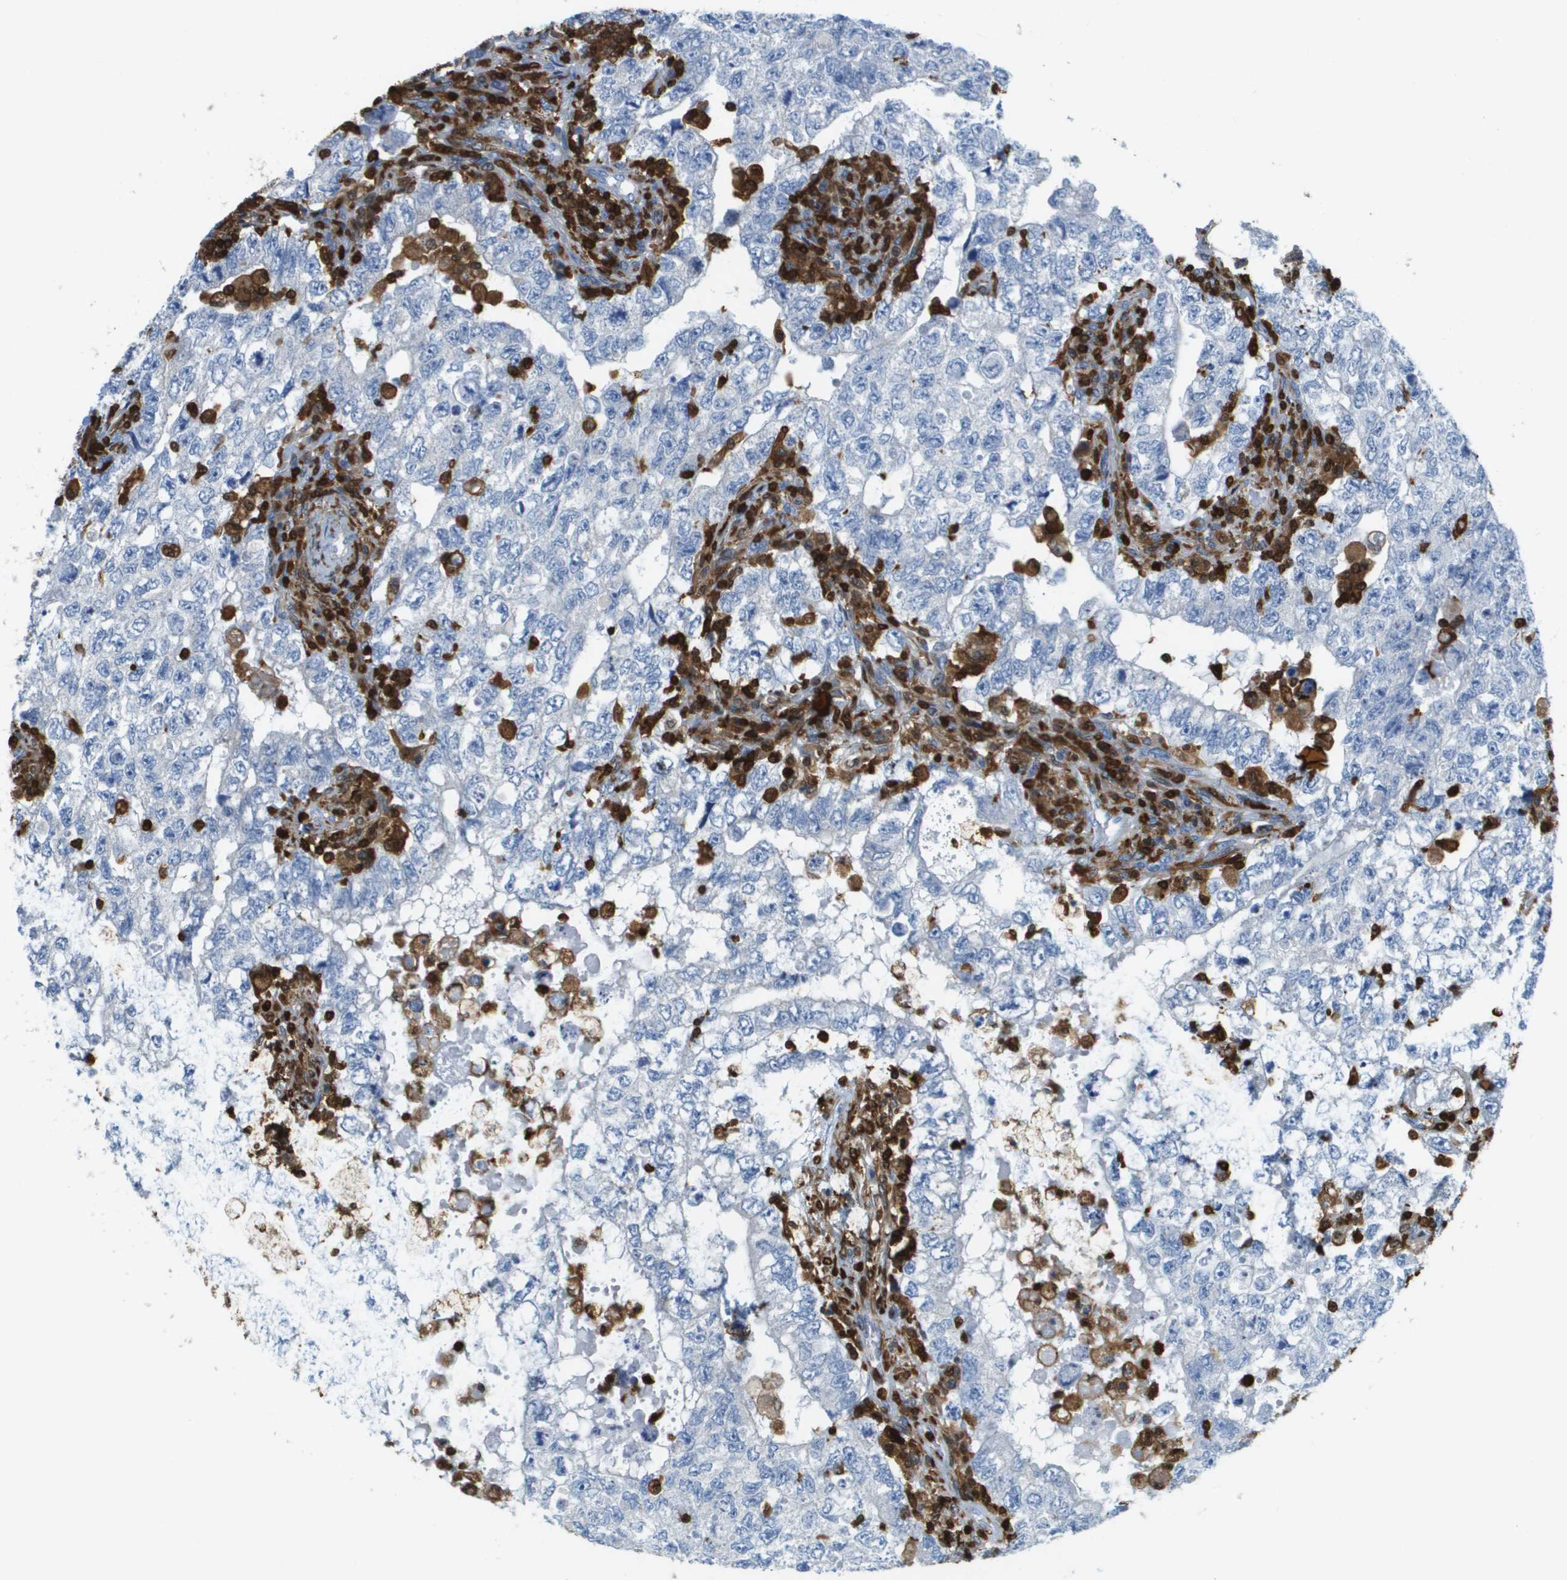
{"staining": {"intensity": "negative", "quantity": "none", "location": "none"}, "tissue": "testis cancer", "cell_type": "Tumor cells", "image_type": "cancer", "snomed": [{"axis": "morphology", "description": "Carcinoma, Embryonal, NOS"}, {"axis": "topography", "description": "Testis"}], "caption": "This is a micrograph of immunohistochemistry (IHC) staining of testis cancer (embryonal carcinoma), which shows no expression in tumor cells.", "gene": "DOCK5", "patient": {"sex": "male", "age": 36}}